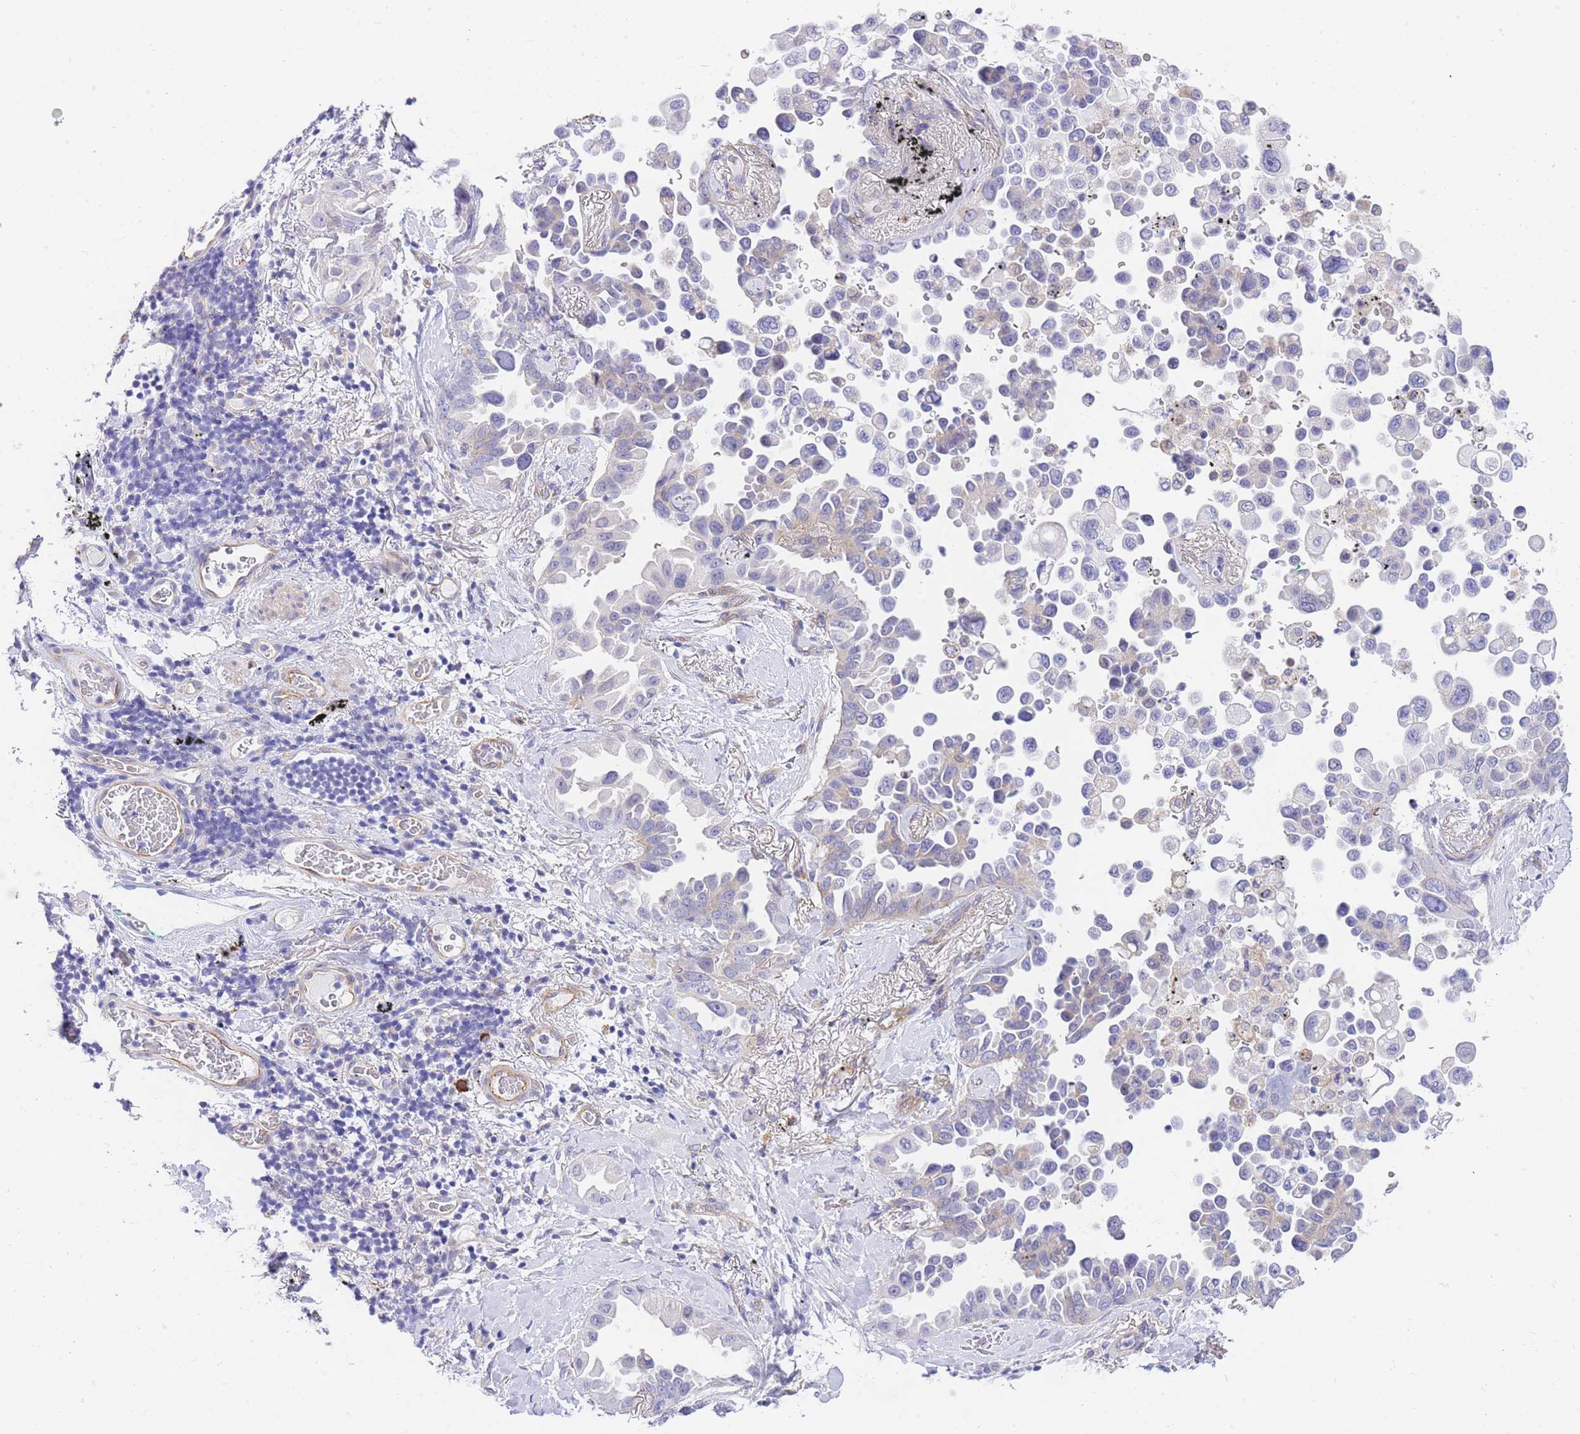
{"staining": {"intensity": "negative", "quantity": "none", "location": "none"}, "tissue": "lung cancer", "cell_type": "Tumor cells", "image_type": "cancer", "snomed": [{"axis": "morphology", "description": "Adenocarcinoma, NOS"}, {"axis": "topography", "description": "Lung"}], "caption": "Immunohistochemical staining of human lung adenocarcinoma exhibits no significant expression in tumor cells.", "gene": "SRSF12", "patient": {"sex": "female", "age": 67}}